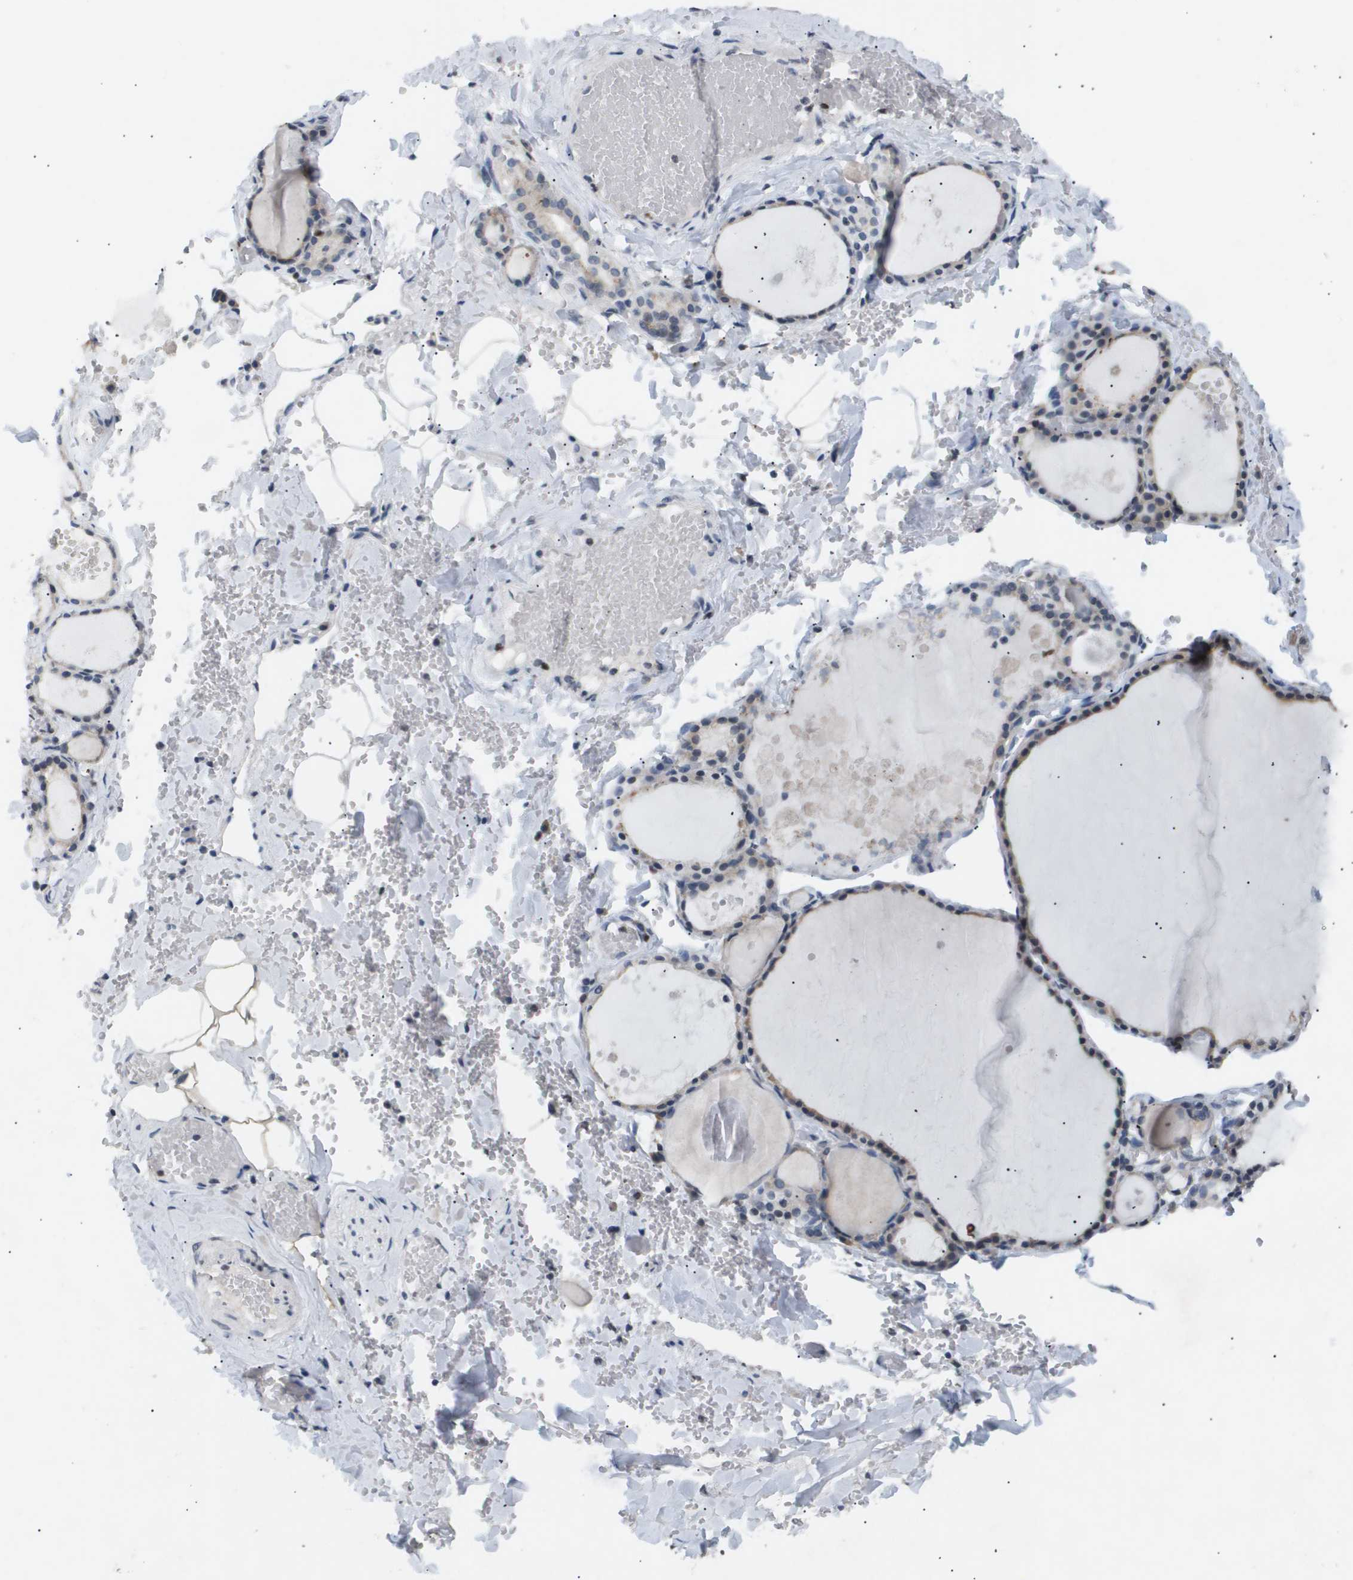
{"staining": {"intensity": "weak", "quantity": "<25%", "location": "cytoplasmic/membranous"}, "tissue": "thyroid gland", "cell_type": "Glandular cells", "image_type": "normal", "snomed": [{"axis": "morphology", "description": "Normal tissue, NOS"}, {"axis": "topography", "description": "Thyroid gland"}], "caption": "The micrograph displays no staining of glandular cells in benign thyroid gland.", "gene": "ANAPC2", "patient": {"sex": "male", "age": 56}}